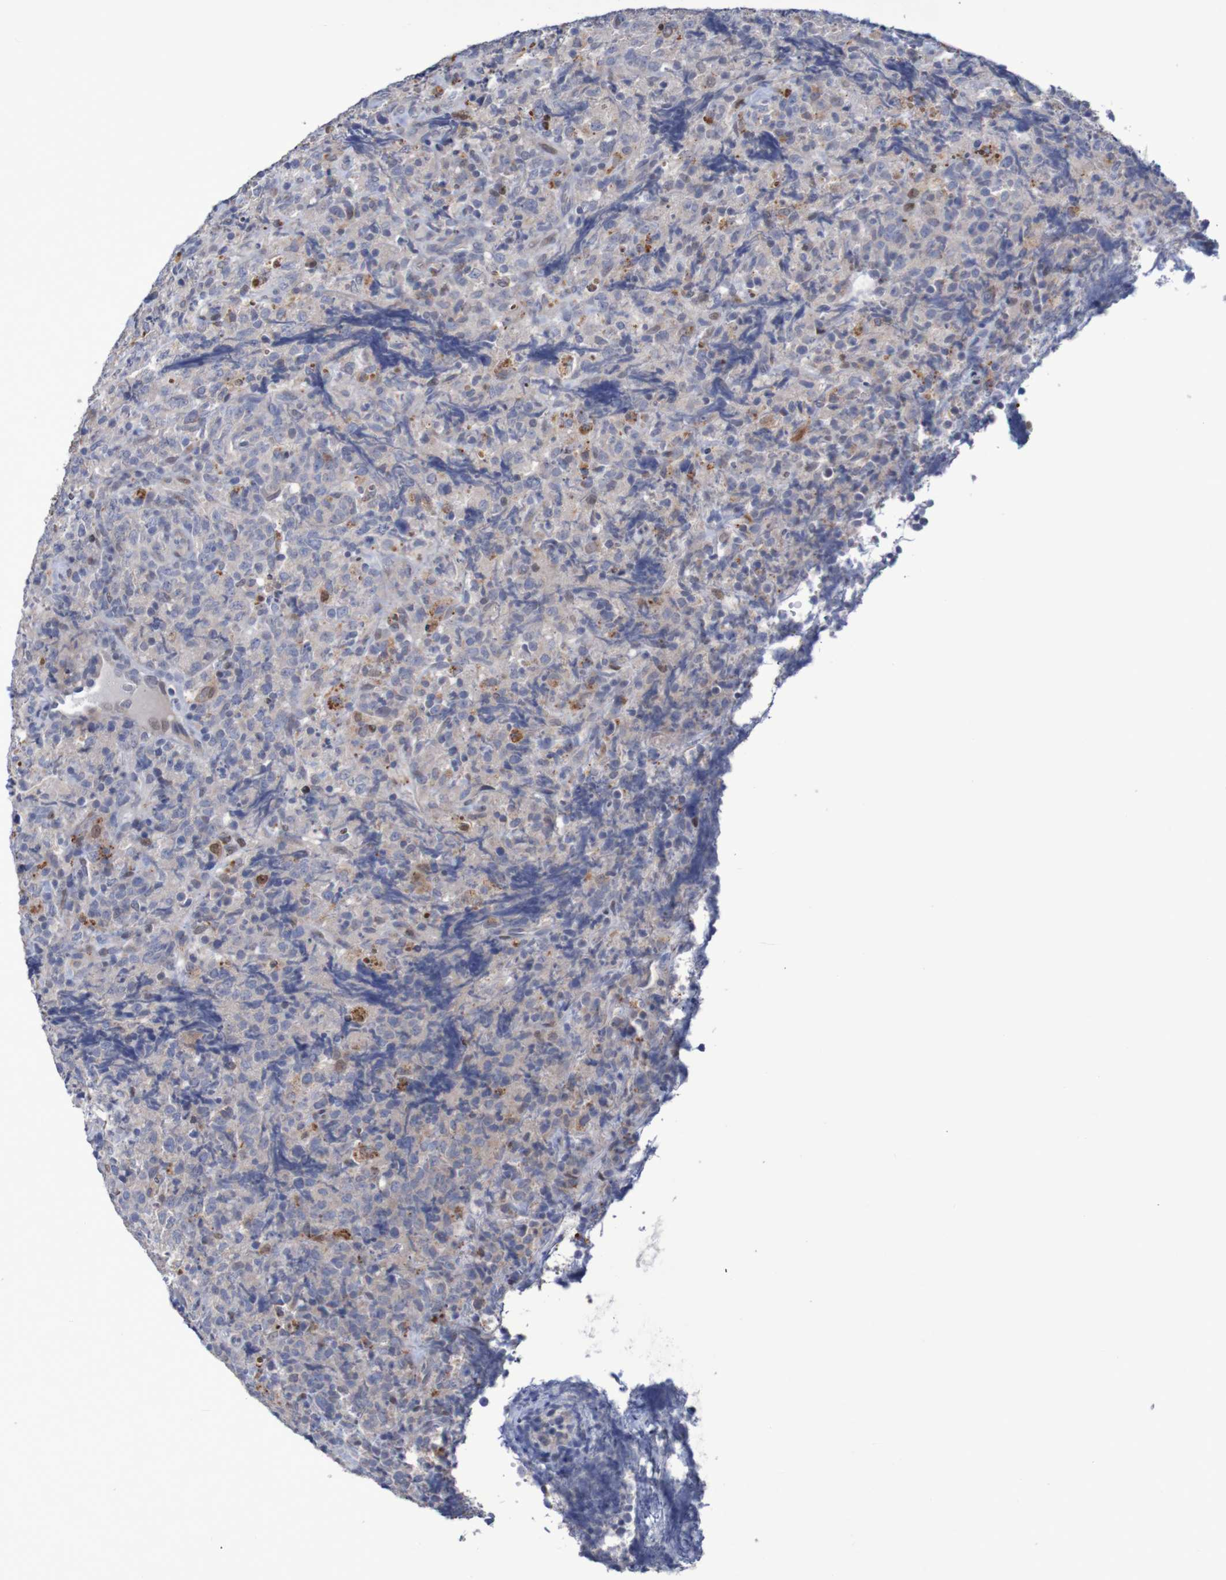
{"staining": {"intensity": "weak", "quantity": "<25%", "location": "nuclear"}, "tissue": "lymphoma", "cell_type": "Tumor cells", "image_type": "cancer", "snomed": [{"axis": "morphology", "description": "Malignant lymphoma, non-Hodgkin's type, High grade"}, {"axis": "topography", "description": "Tonsil"}], "caption": "Lymphoma was stained to show a protein in brown. There is no significant positivity in tumor cells. (DAB IHC, high magnification).", "gene": "FBP2", "patient": {"sex": "female", "age": 36}}